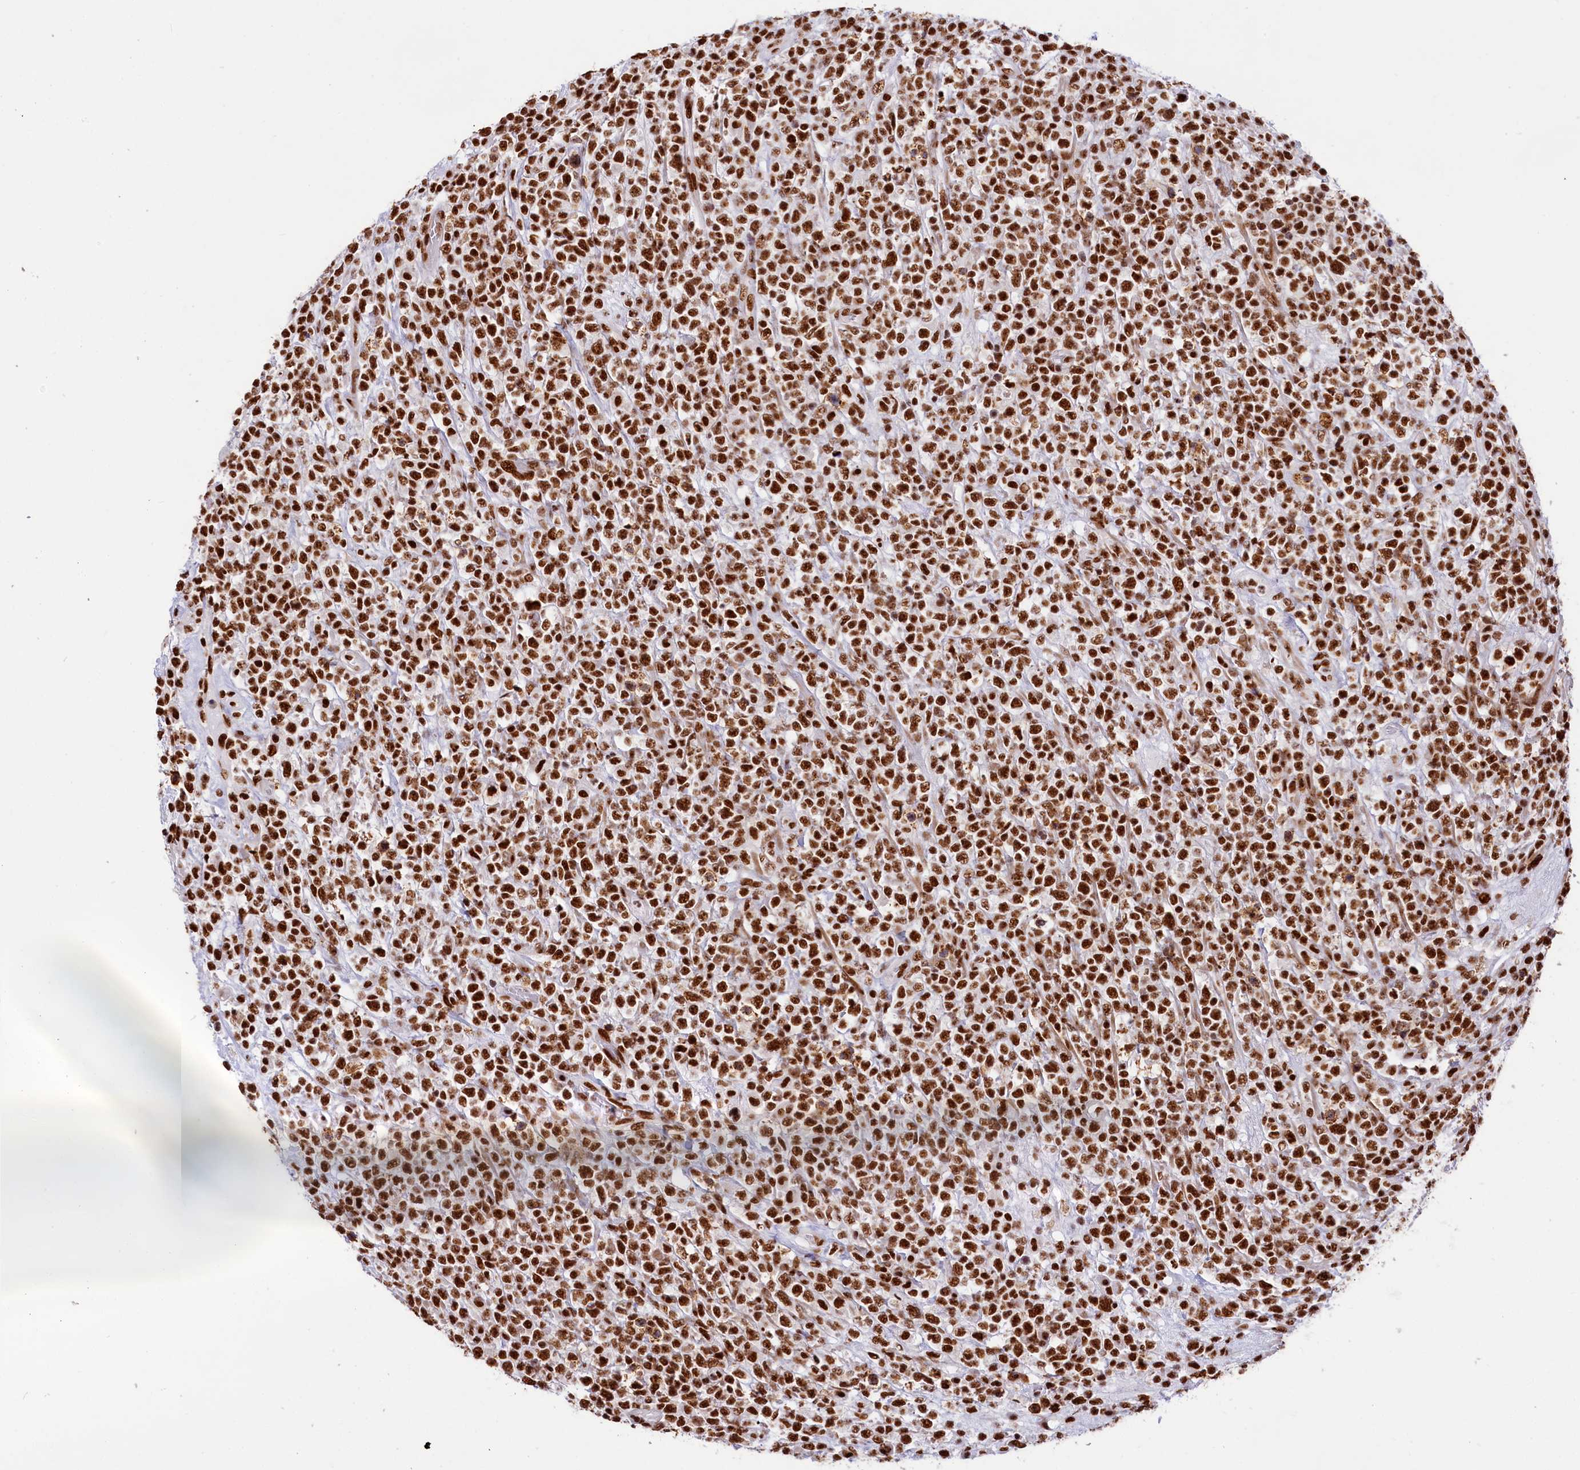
{"staining": {"intensity": "strong", "quantity": ">75%", "location": "nuclear"}, "tissue": "lymphoma", "cell_type": "Tumor cells", "image_type": "cancer", "snomed": [{"axis": "morphology", "description": "Malignant lymphoma, non-Hodgkin's type, High grade"}, {"axis": "topography", "description": "Colon"}], "caption": "Protein staining of lymphoma tissue demonstrates strong nuclear staining in approximately >75% of tumor cells. (DAB (3,3'-diaminobenzidine) IHC, brown staining for protein, blue staining for nuclei).", "gene": "SNRNP70", "patient": {"sex": "female", "age": 53}}